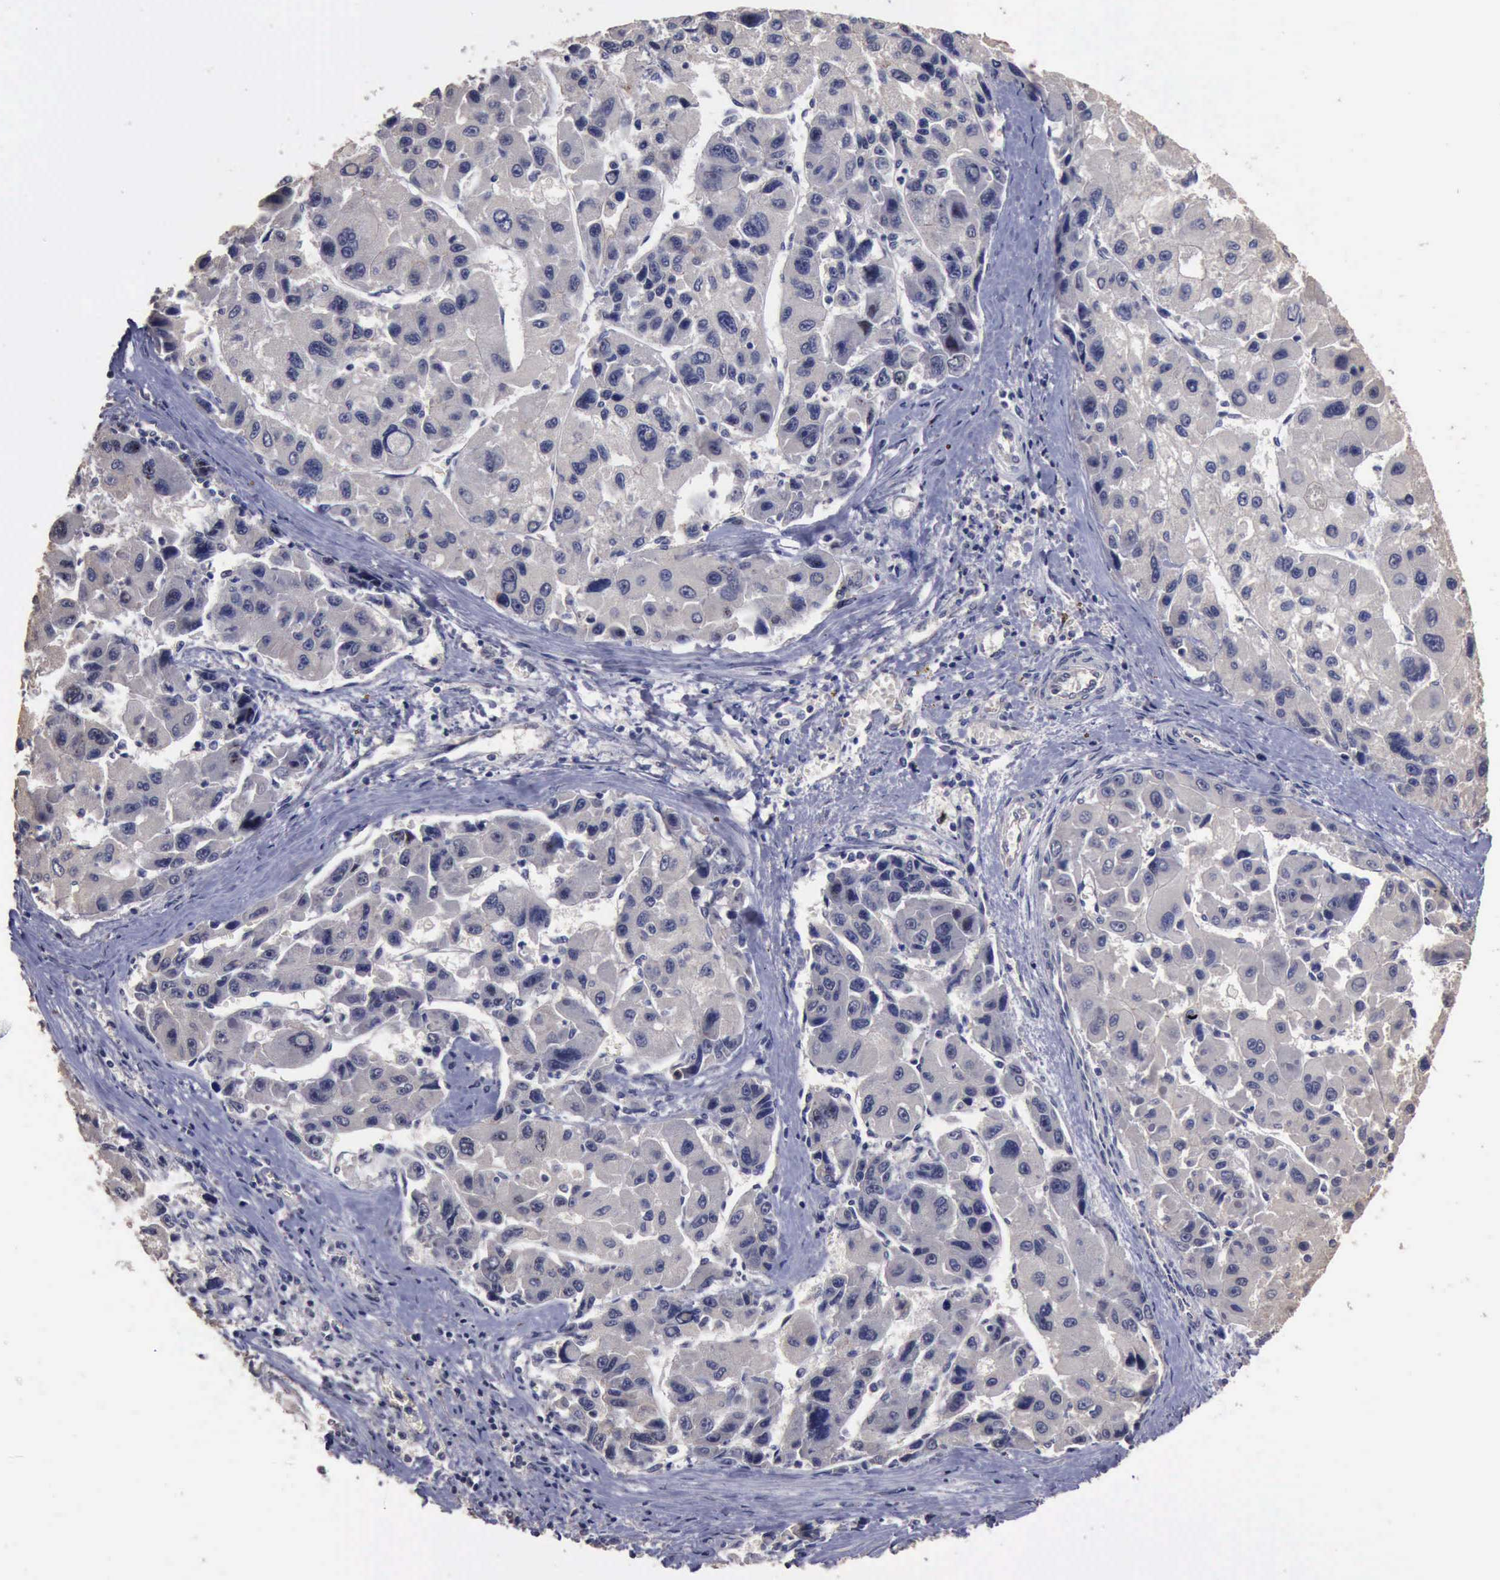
{"staining": {"intensity": "negative", "quantity": "none", "location": "none"}, "tissue": "liver cancer", "cell_type": "Tumor cells", "image_type": "cancer", "snomed": [{"axis": "morphology", "description": "Carcinoma, Hepatocellular, NOS"}, {"axis": "topography", "description": "Liver"}], "caption": "There is no significant positivity in tumor cells of liver hepatocellular carcinoma.", "gene": "CRKL", "patient": {"sex": "male", "age": 64}}